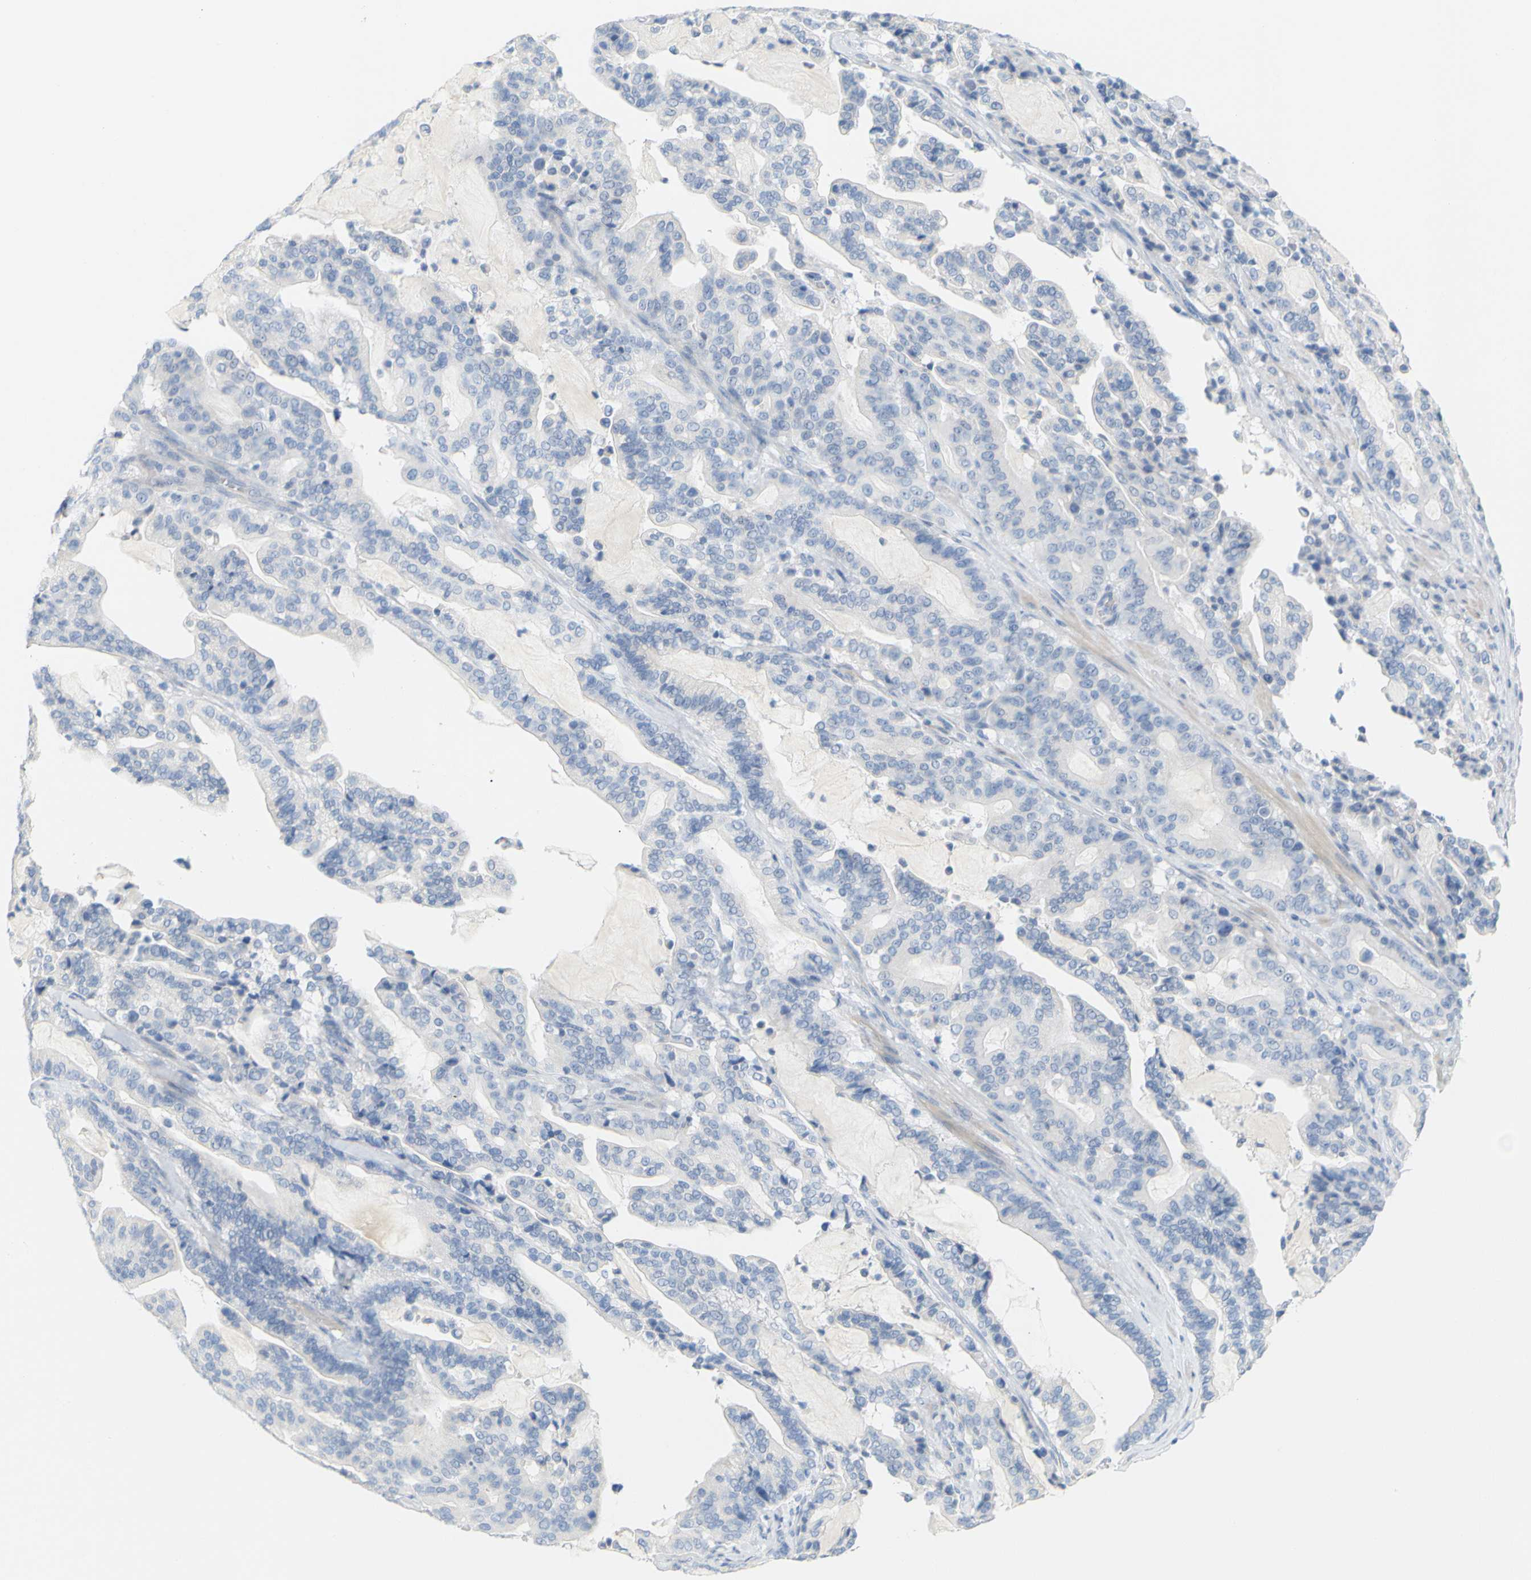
{"staining": {"intensity": "negative", "quantity": "none", "location": "none"}, "tissue": "pancreatic cancer", "cell_type": "Tumor cells", "image_type": "cancer", "snomed": [{"axis": "morphology", "description": "Adenocarcinoma, NOS"}, {"axis": "topography", "description": "Pancreas"}], "caption": "DAB immunohistochemical staining of pancreatic cancer shows no significant positivity in tumor cells.", "gene": "OPN1SW", "patient": {"sex": "male", "age": 63}}